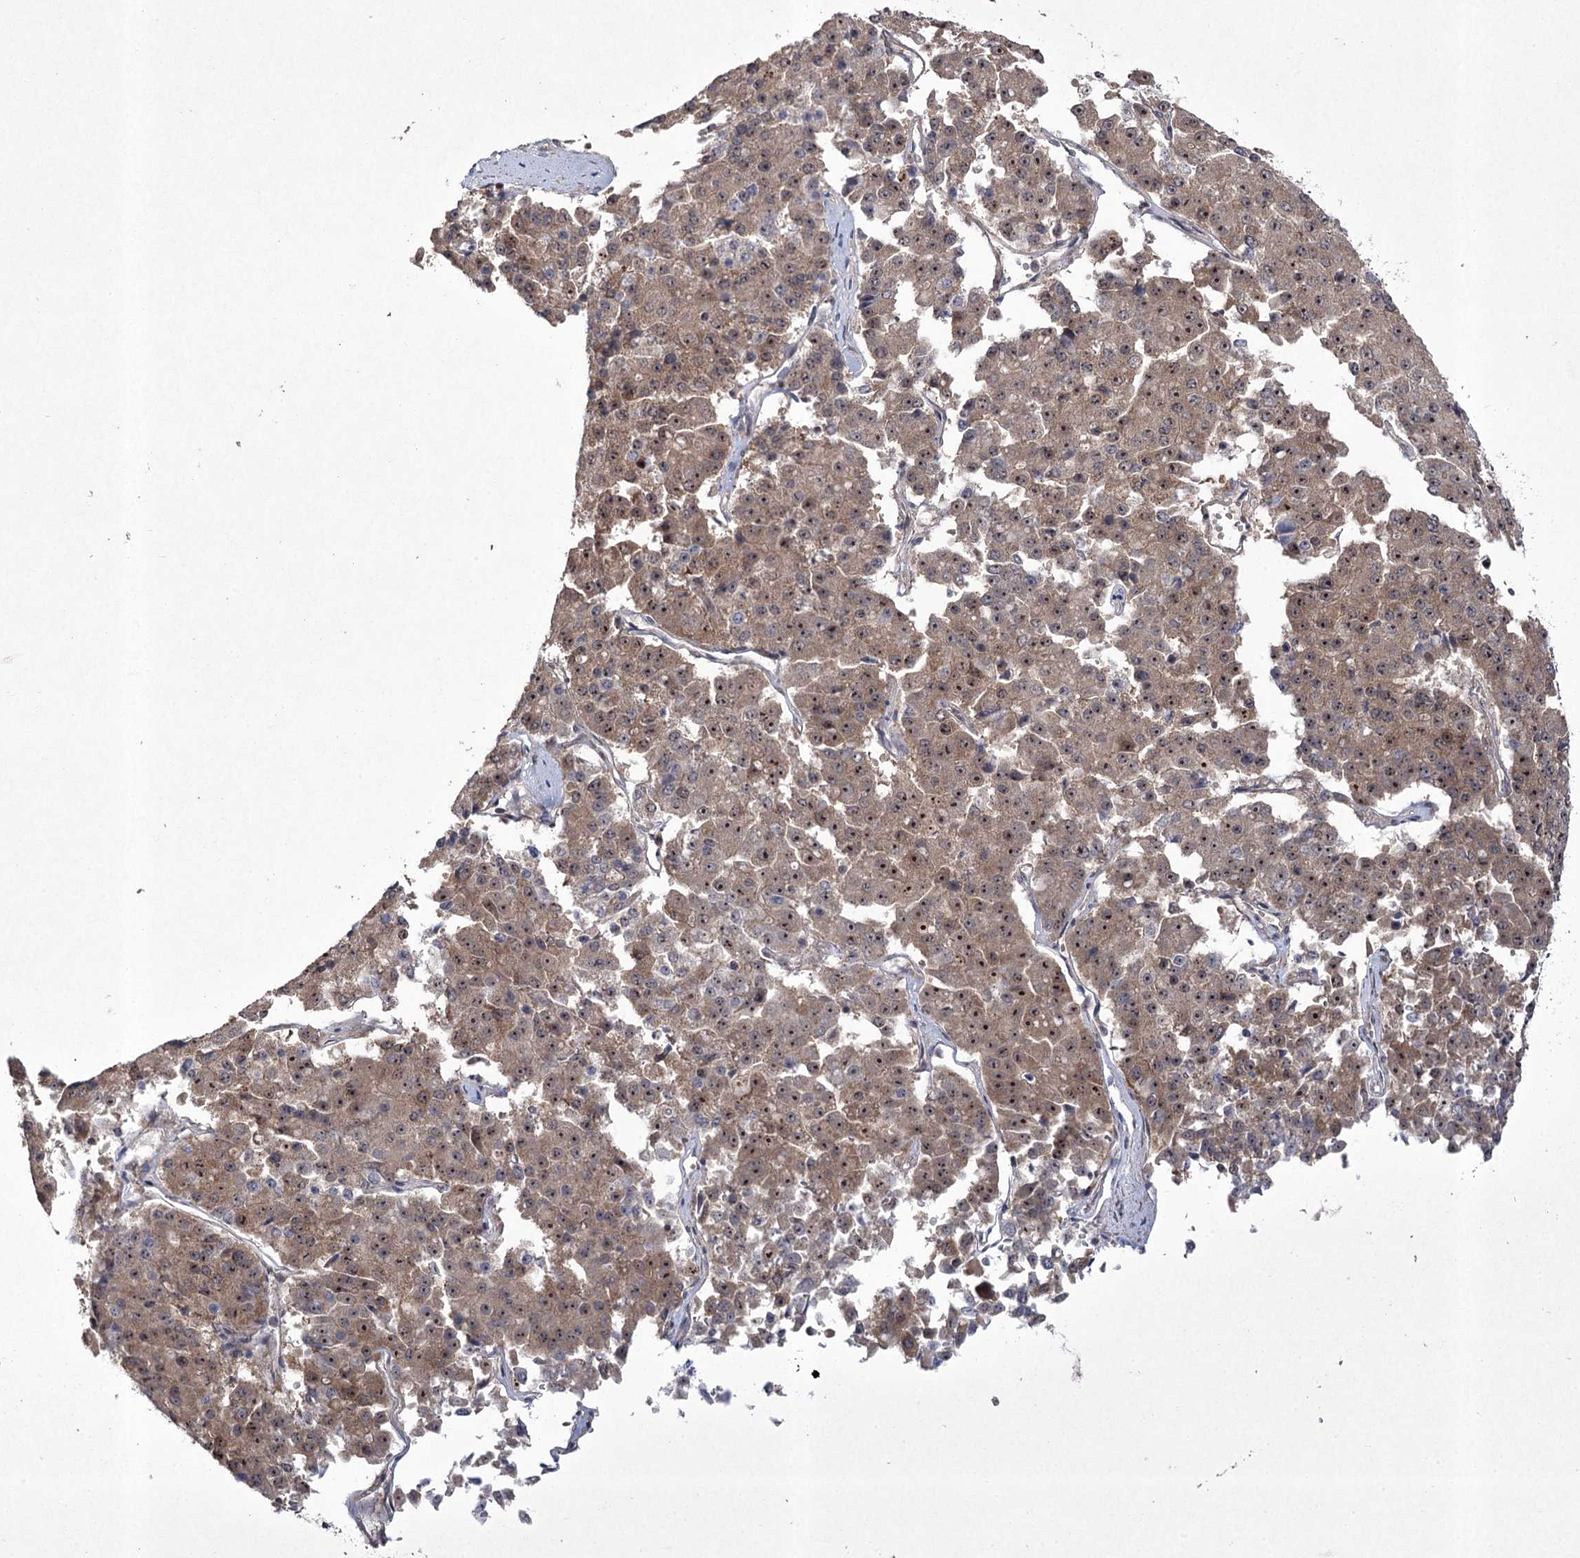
{"staining": {"intensity": "moderate", "quantity": "25%-75%", "location": "nuclear"}, "tissue": "pancreatic cancer", "cell_type": "Tumor cells", "image_type": "cancer", "snomed": [{"axis": "morphology", "description": "Adenocarcinoma, NOS"}, {"axis": "topography", "description": "Pancreas"}], "caption": "This histopathology image shows pancreatic adenocarcinoma stained with immunohistochemistry to label a protein in brown. The nuclear of tumor cells show moderate positivity for the protein. Nuclei are counter-stained blue.", "gene": "CCDC59", "patient": {"sex": "male", "age": 50}}